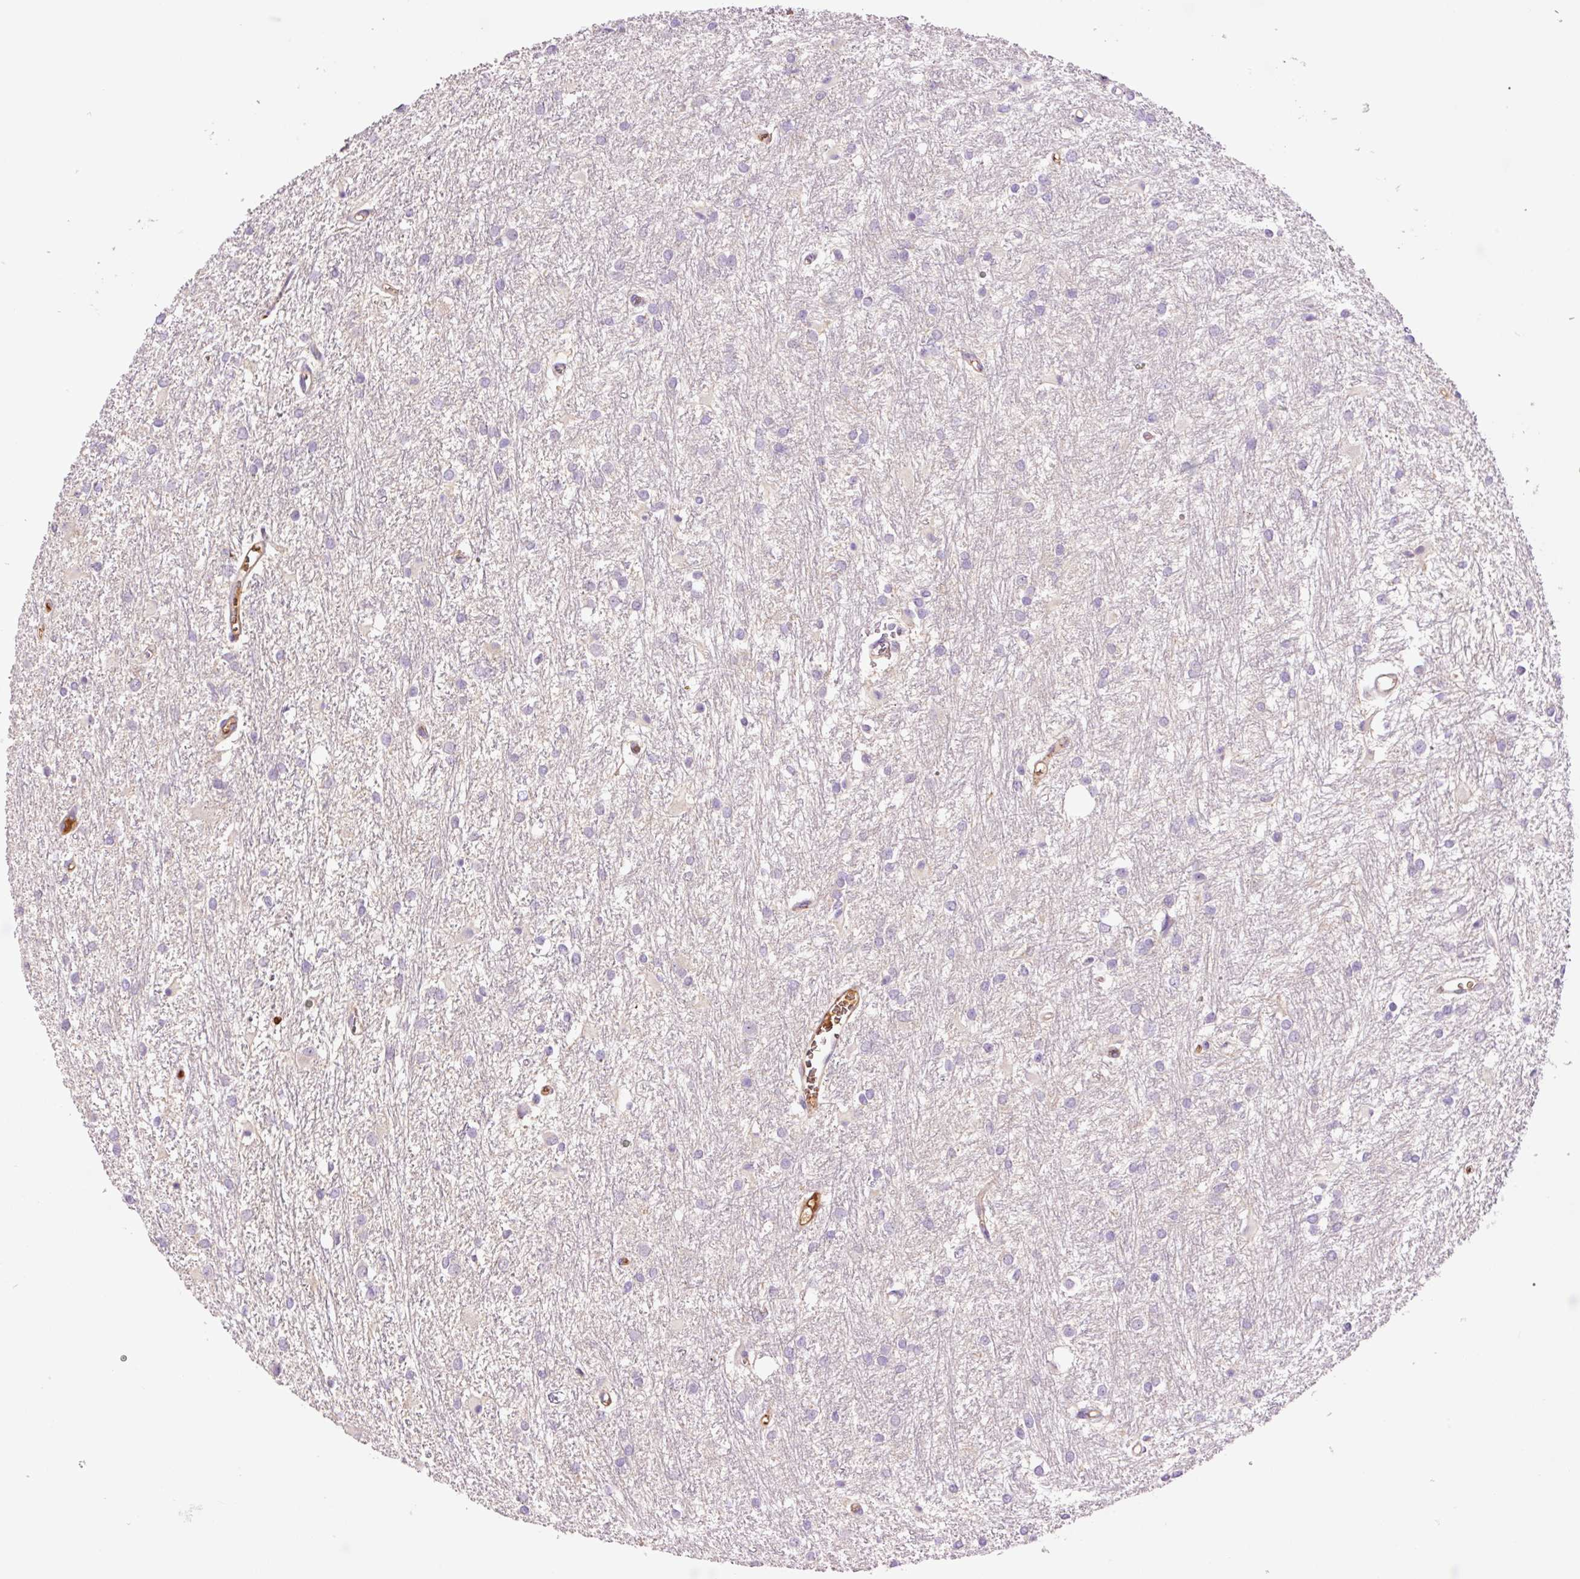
{"staining": {"intensity": "negative", "quantity": "none", "location": "none"}, "tissue": "glioma", "cell_type": "Tumor cells", "image_type": "cancer", "snomed": [{"axis": "morphology", "description": "Glioma, malignant, High grade"}, {"axis": "topography", "description": "Brain"}], "caption": "A high-resolution photomicrograph shows immunohistochemistry (IHC) staining of glioma, which reveals no significant positivity in tumor cells.", "gene": "TMEM235", "patient": {"sex": "female", "age": 50}}